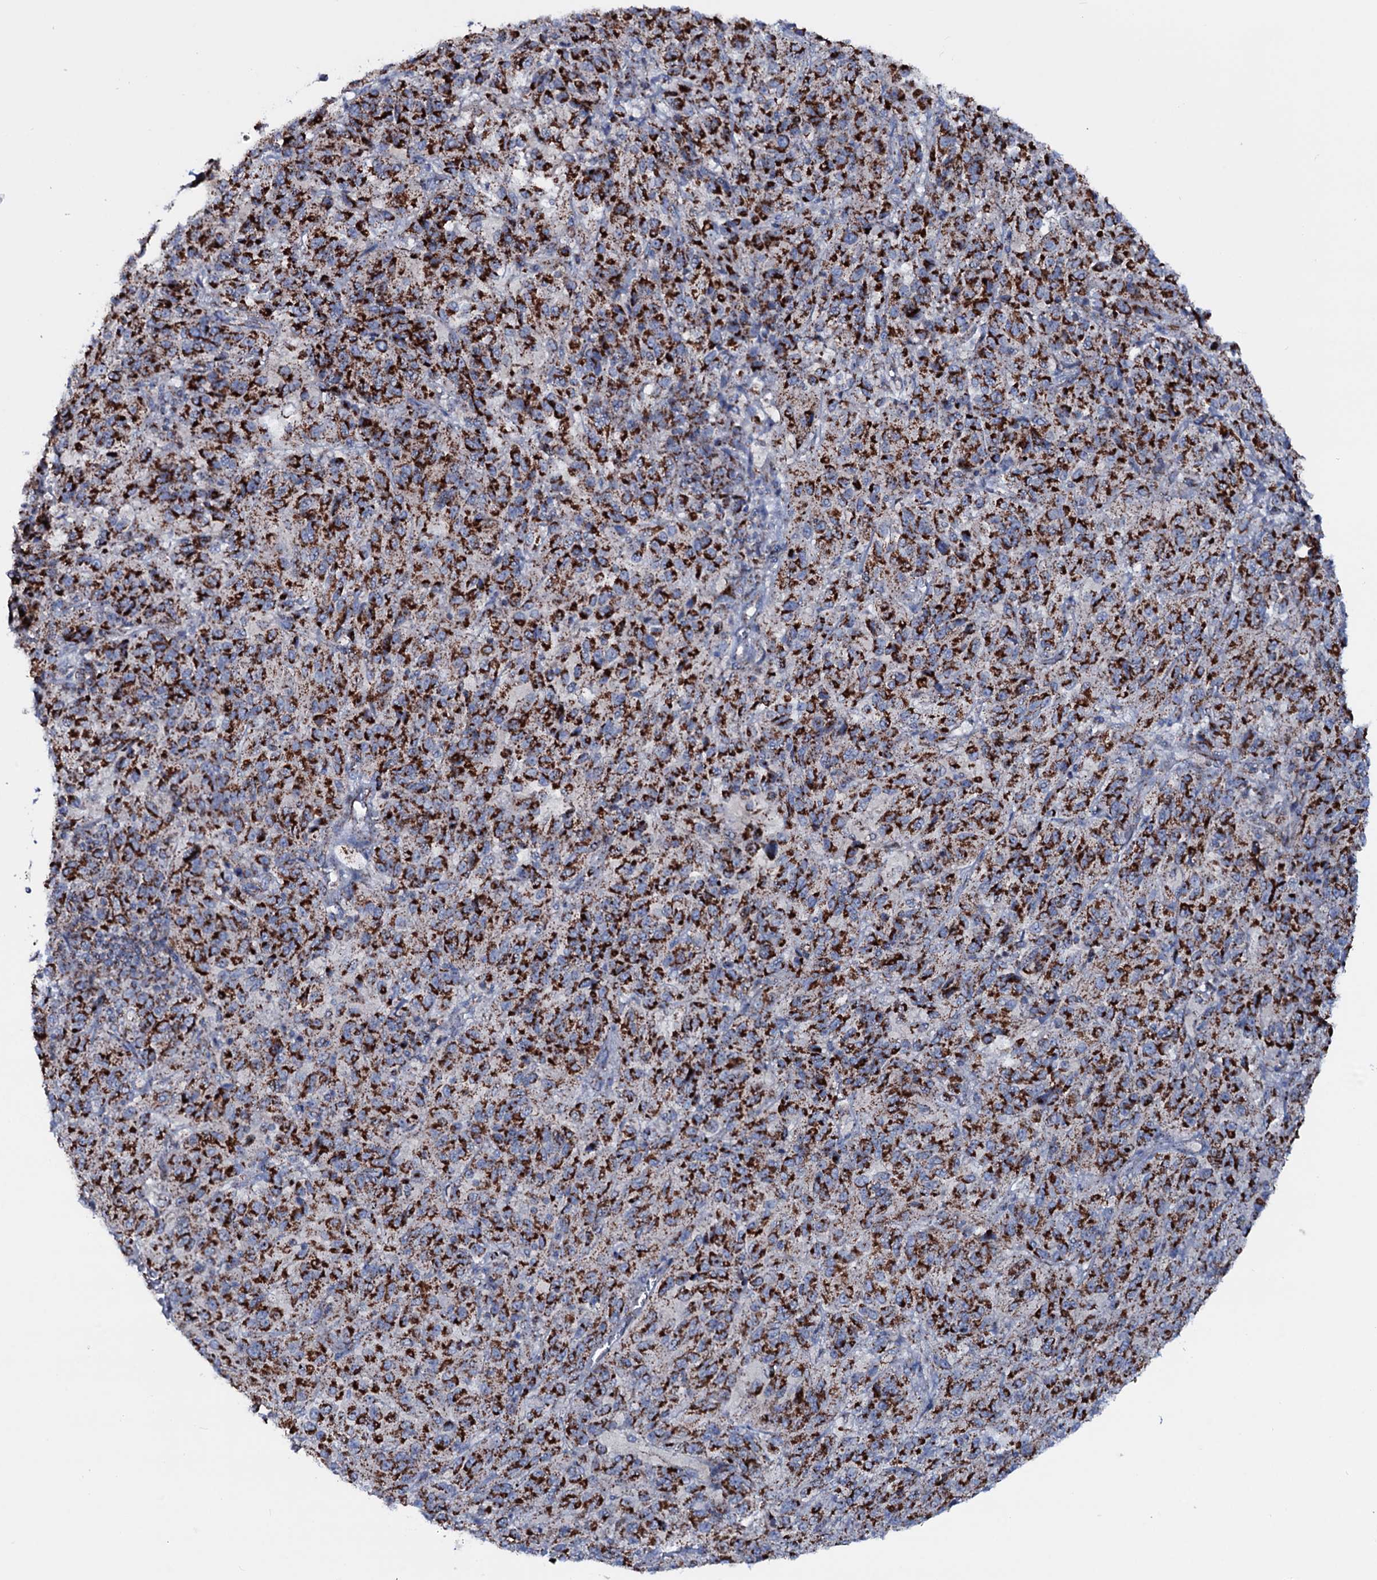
{"staining": {"intensity": "strong", "quantity": ">75%", "location": "cytoplasmic/membranous"}, "tissue": "melanoma", "cell_type": "Tumor cells", "image_type": "cancer", "snomed": [{"axis": "morphology", "description": "Malignant melanoma, Metastatic site"}, {"axis": "topography", "description": "Lung"}], "caption": "Protein analysis of melanoma tissue exhibits strong cytoplasmic/membranous positivity in approximately >75% of tumor cells. (Stains: DAB (3,3'-diaminobenzidine) in brown, nuclei in blue, Microscopy: brightfield microscopy at high magnification).", "gene": "MRPS35", "patient": {"sex": "male", "age": 64}}